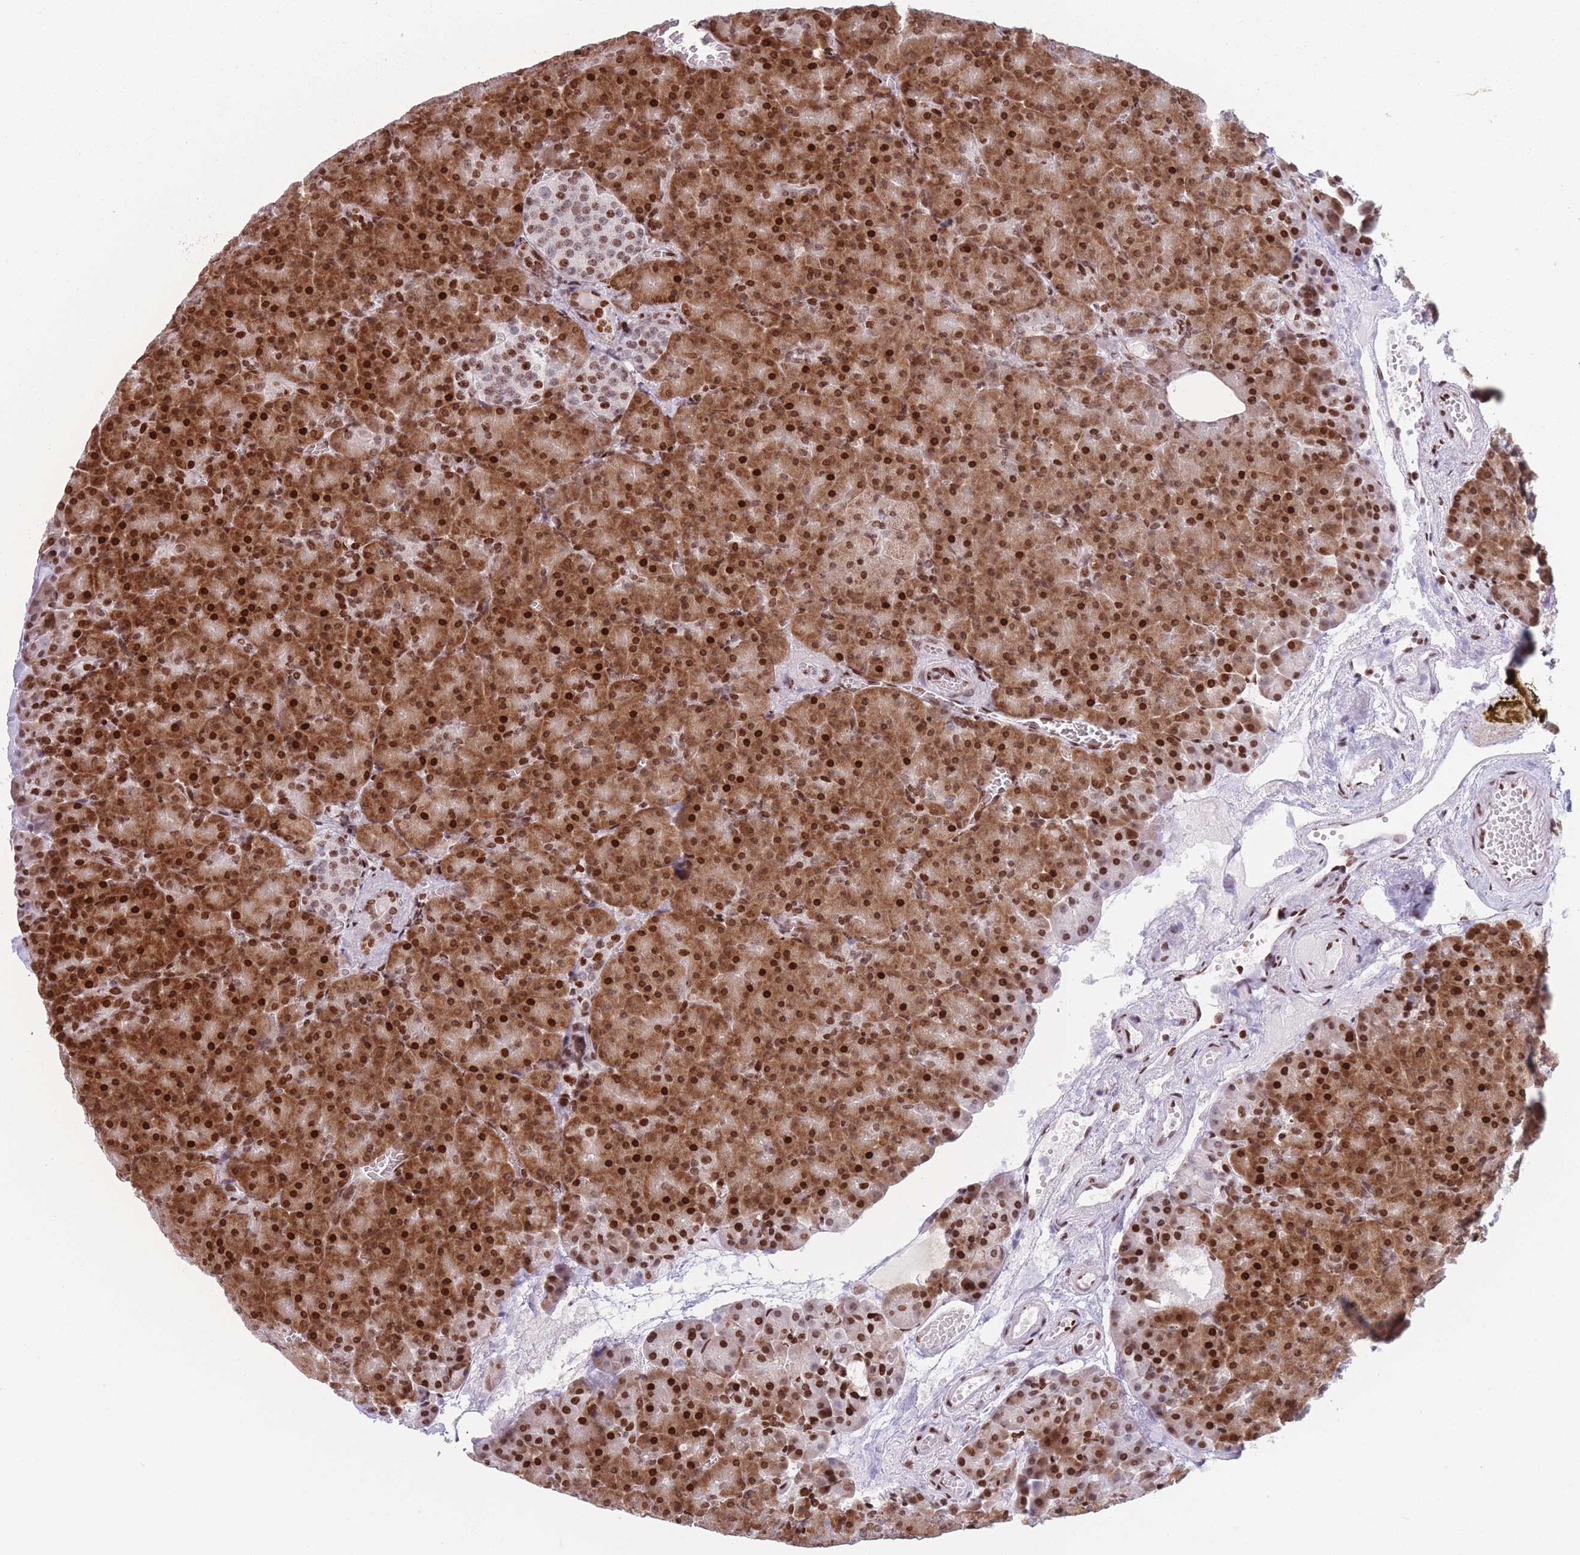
{"staining": {"intensity": "strong", "quantity": ">75%", "location": "cytoplasmic/membranous,nuclear"}, "tissue": "pancreas", "cell_type": "Exocrine glandular cells", "image_type": "normal", "snomed": [{"axis": "morphology", "description": "Normal tissue, NOS"}, {"axis": "topography", "description": "Pancreas"}], "caption": "Immunohistochemical staining of normal pancreas demonstrates >75% levels of strong cytoplasmic/membranous,nuclear protein expression in approximately >75% of exocrine glandular cells.", "gene": "AK9", "patient": {"sex": "female", "age": 74}}